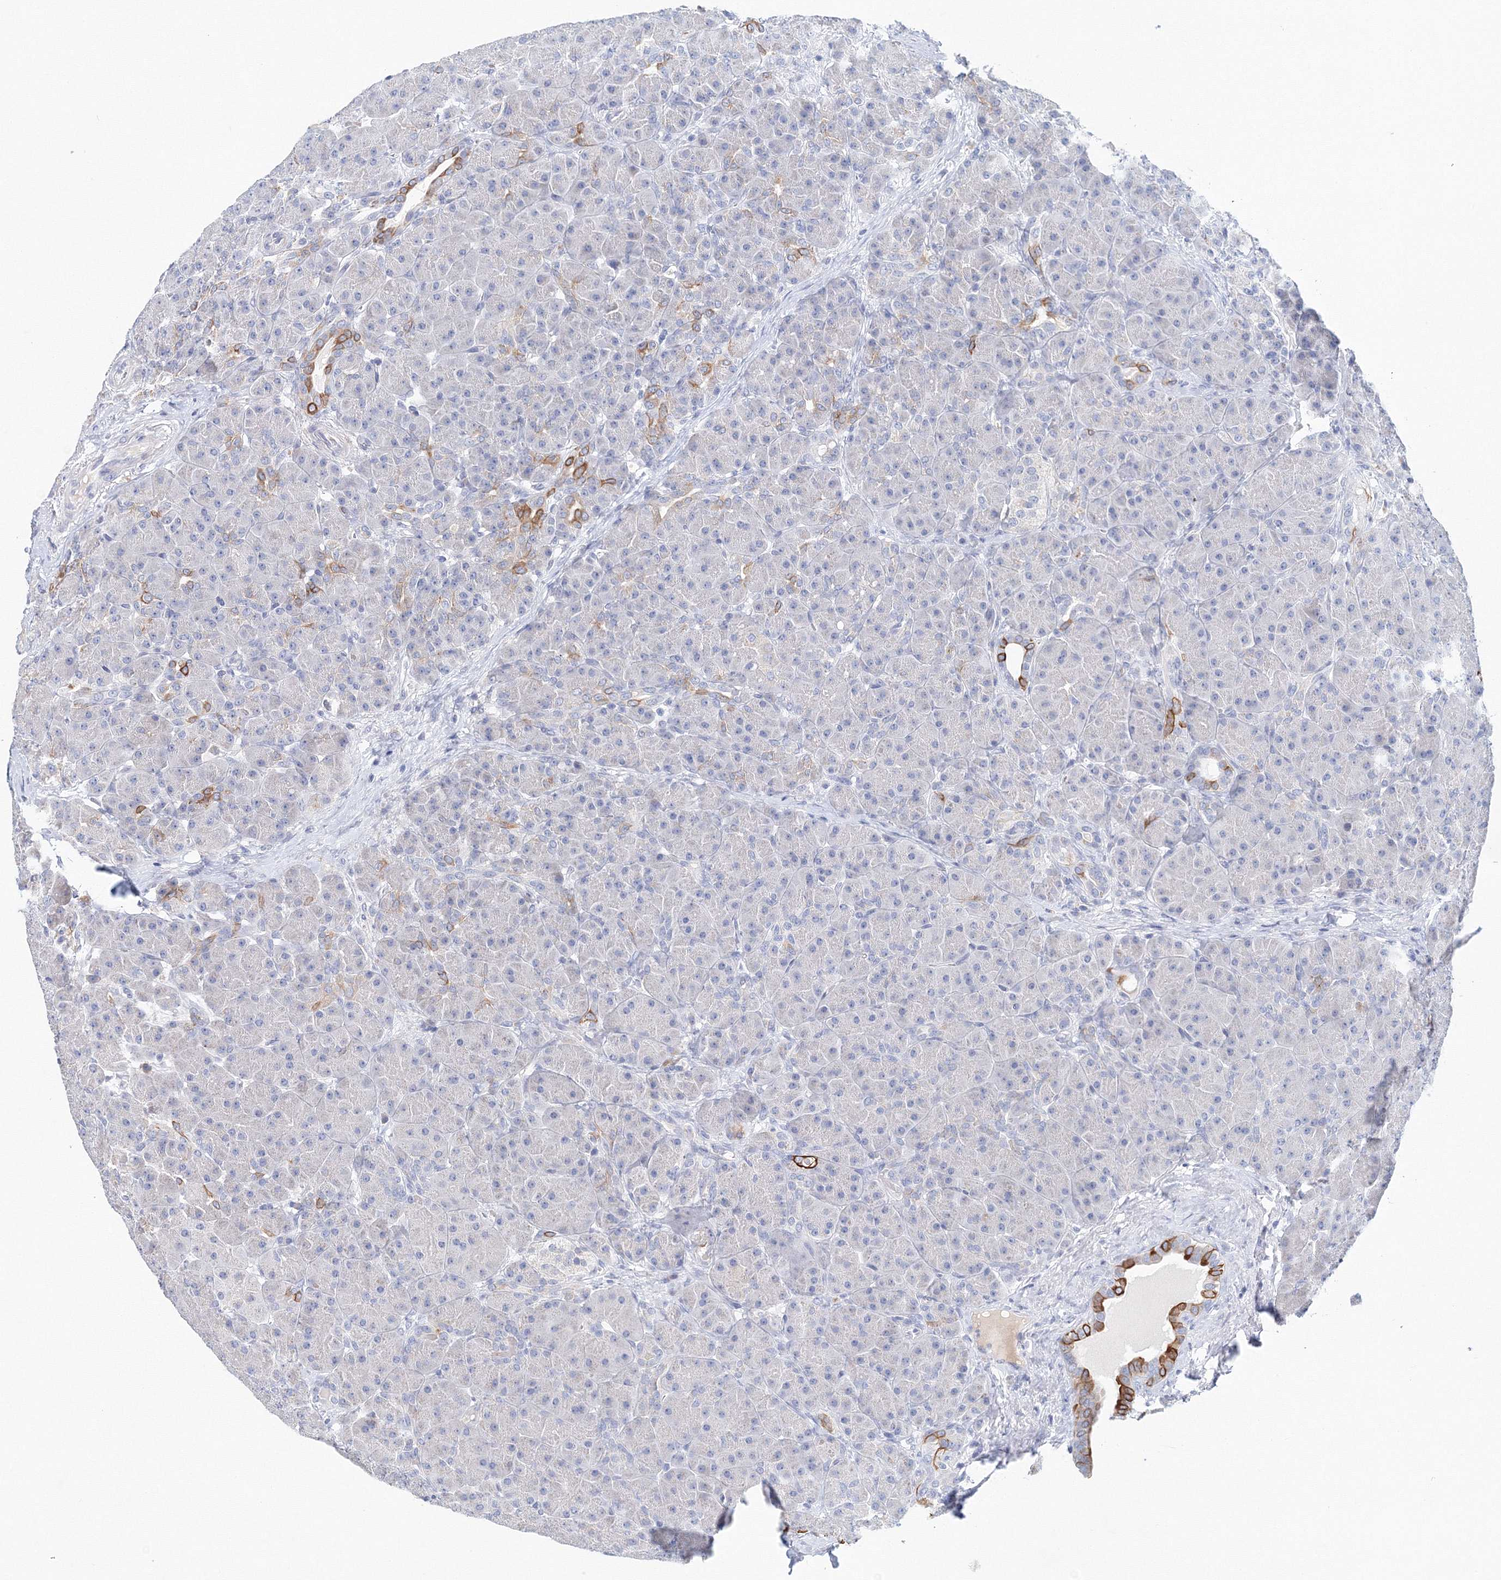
{"staining": {"intensity": "moderate", "quantity": "<25%", "location": "cytoplasmic/membranous"}, "tissue": "pancreas", "cell_type": "Exocrine glandular cells", "image_type": "normal", "snomed": [{"axis": "morphology", "description": "Normal tissue, NOS"}, {"axis": "topography", "description": "Pancreas"}], "caption": "High-power microscopy captured an immunohistochemistry (IHC) photomicrograph of normal pancreas, revealing moderate cytoplasmic/membranous expression in about <25% of exocrine glandular cells. Immunohistochemistry stains the protein in brown and the nuclei are stained blue.", "gene": "LRRIQ4", "patient": {"sex": "male", "age": 66}}